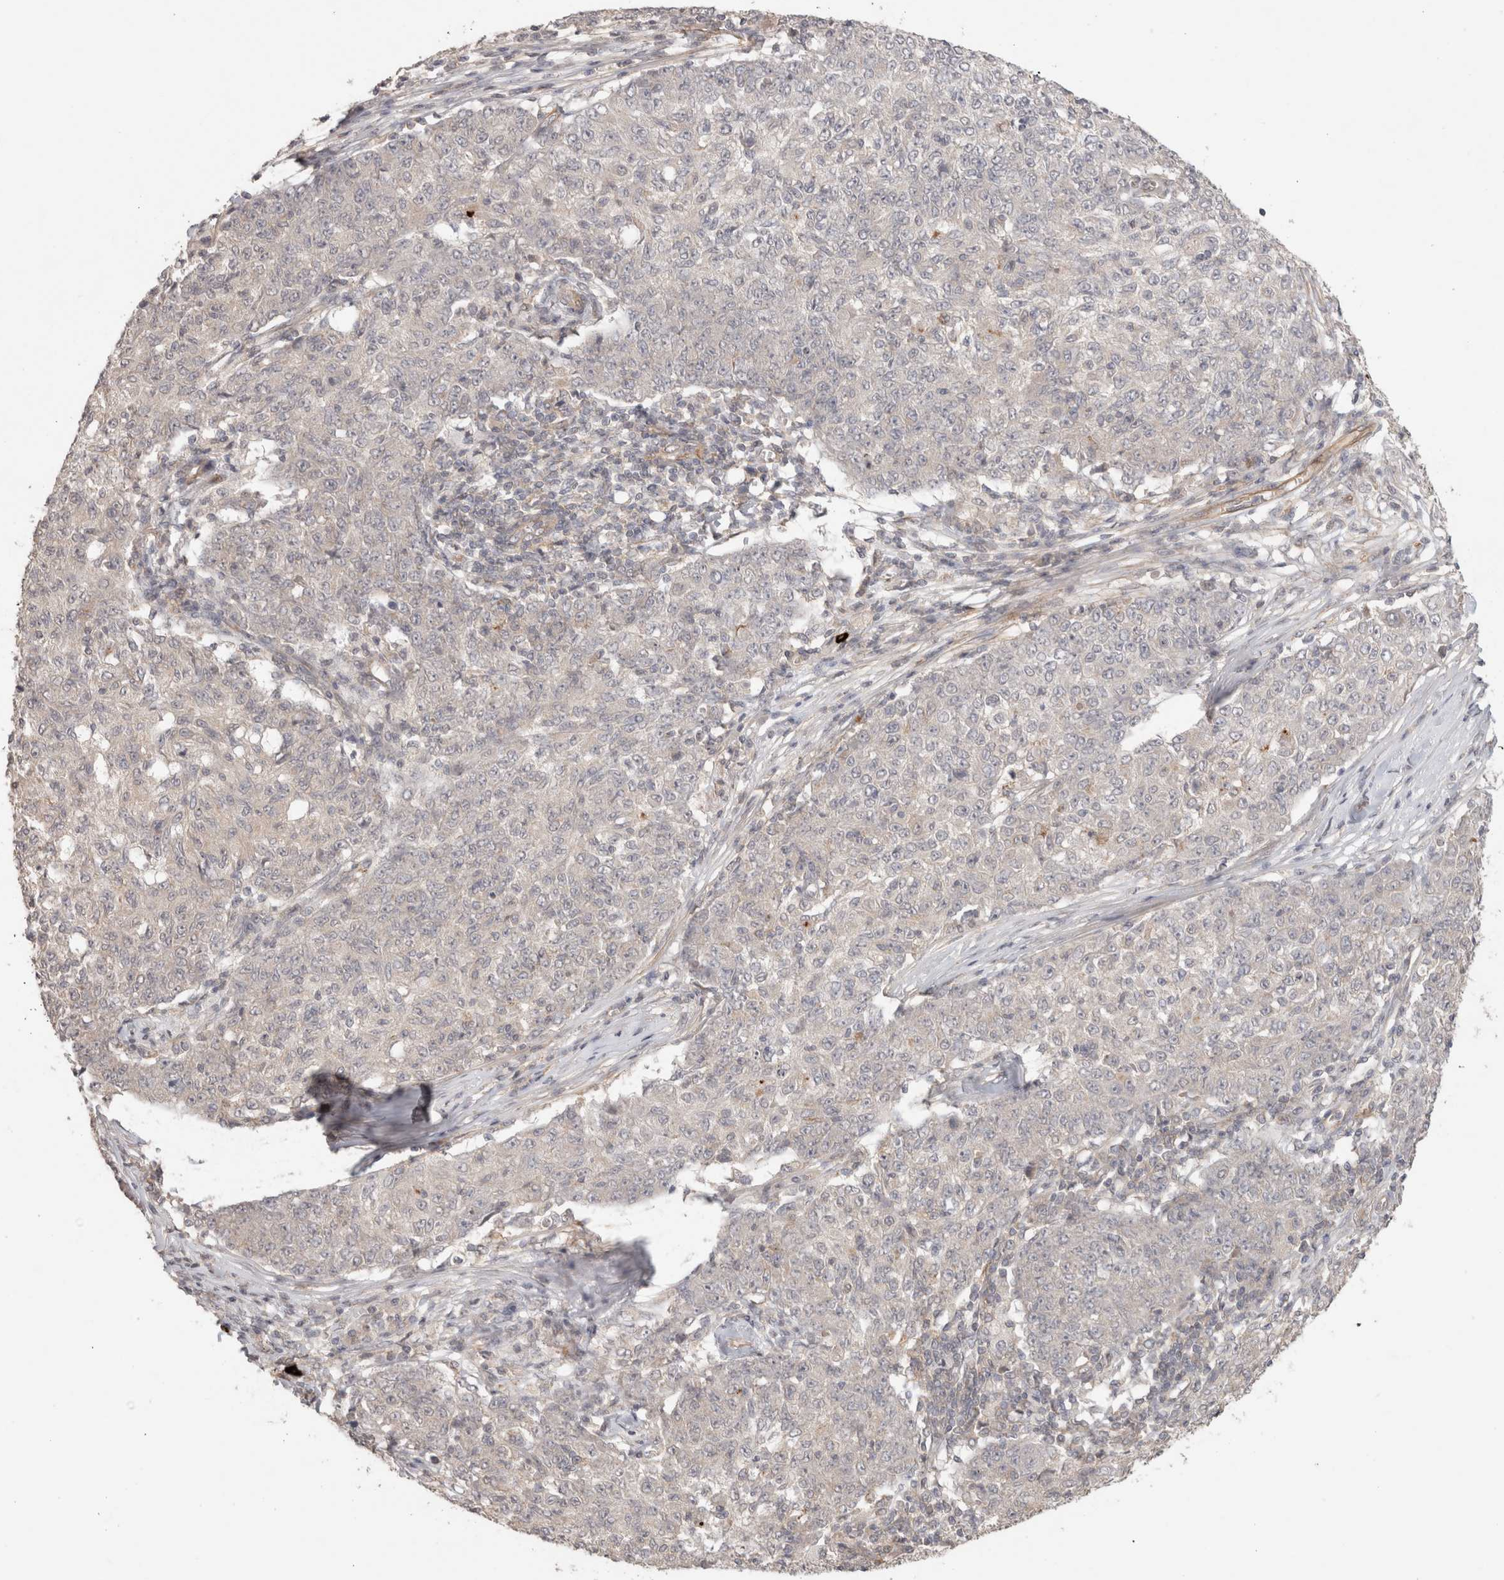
{"staining": {"intensity": "negative", "quantity": "none", "location": "none"}, "tissue": "ovarian cancer", "cell_type": "Tumor cells", "image_type": "cancer", "snomed": [{"axis": "morphology", "description": "Carcinoma, endometroid"}, {"axis": "topography", "description": "Ovary"}], "caption": "DAB immunohistochemical staining of human ovarian cancer (endometroid carcinoma) exhibits no significant positivity in tumor cells.", "gene": "HSPG2", "patient": {"sex": "female", "age": 42}}